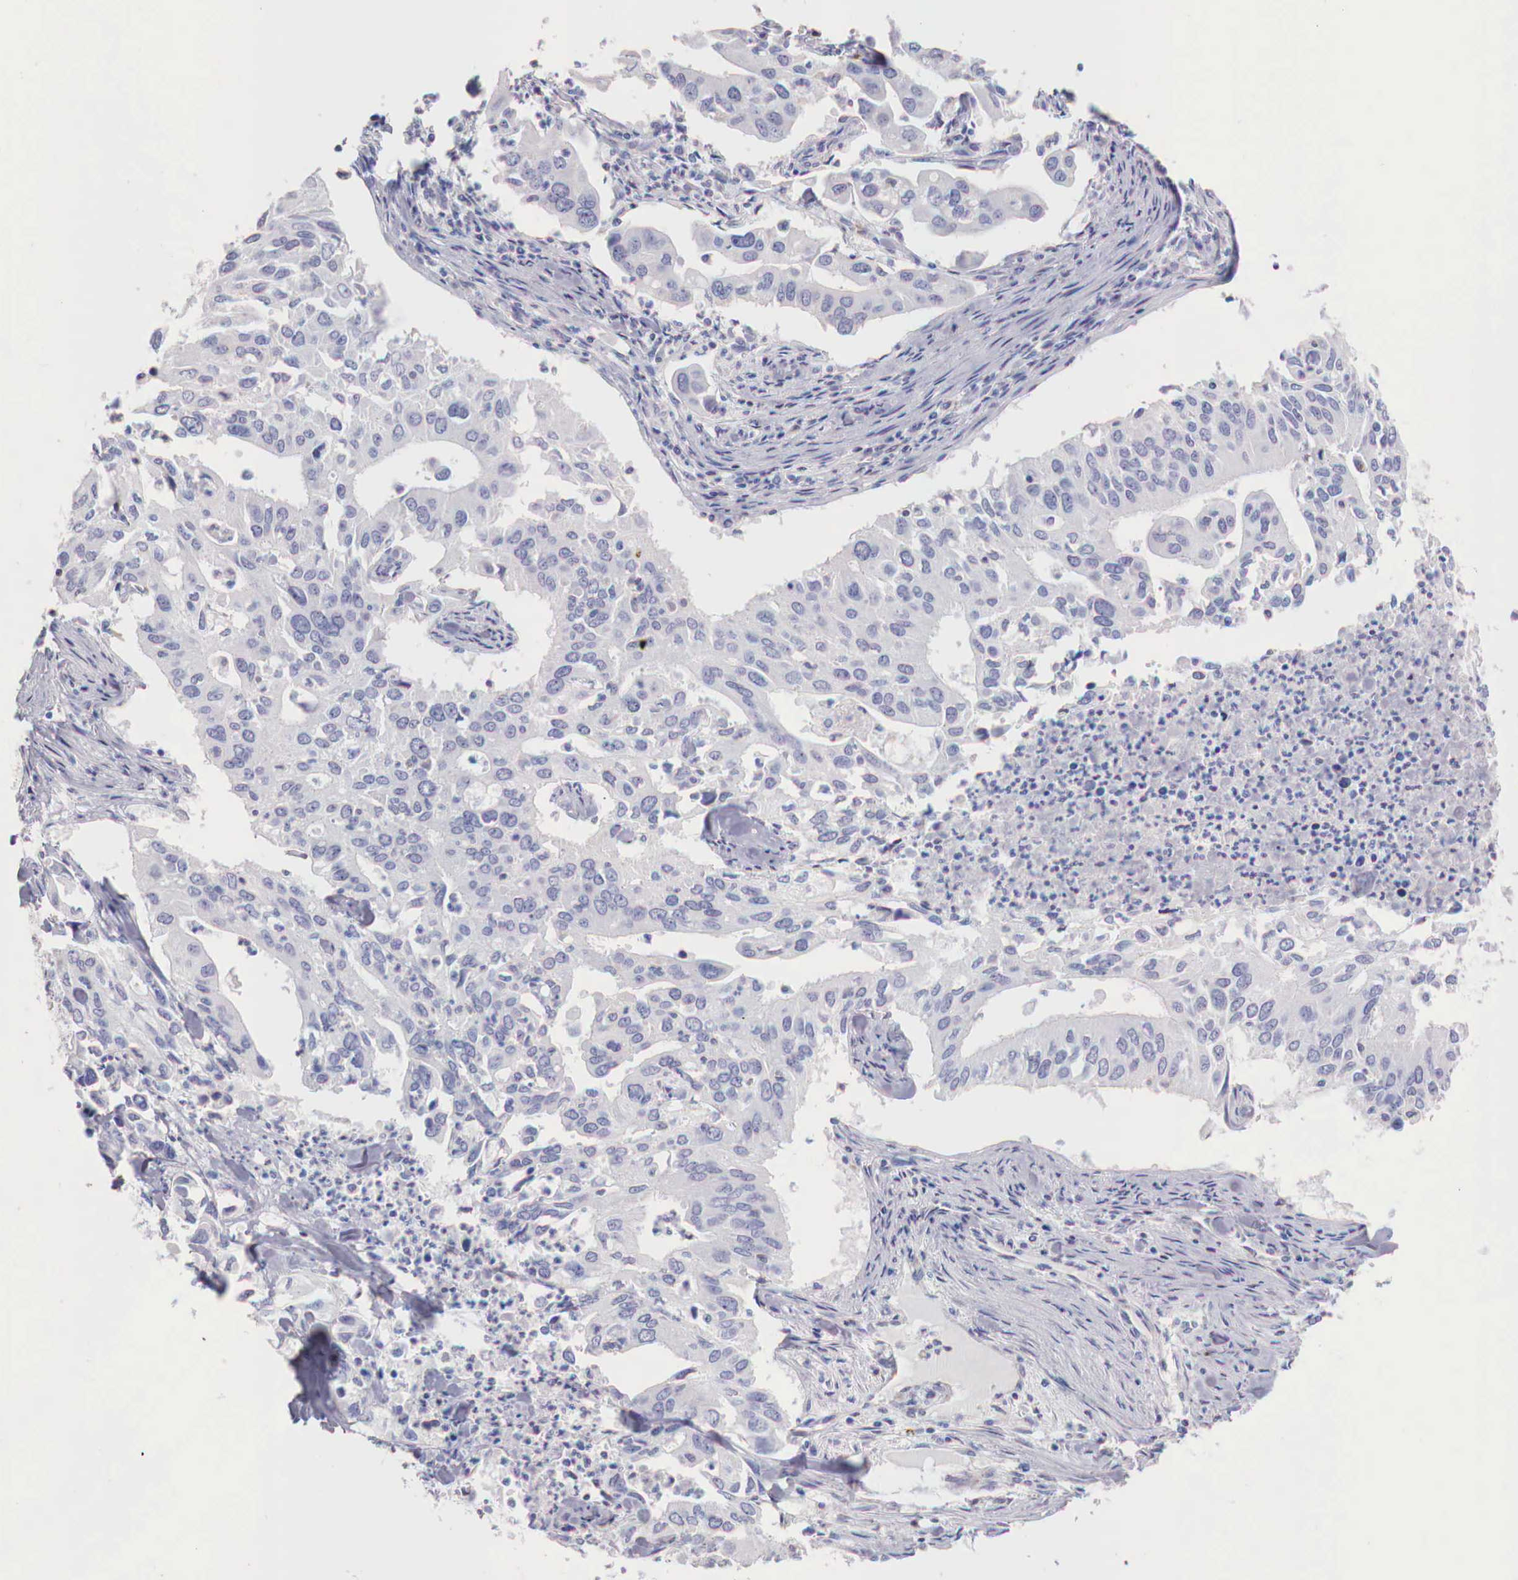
{"staining": {"intensity": "negative", "quantity": "none", "location": "none"}, "tissue": "lung cancer", "cell_type": "Tumor cells", "image_type": "cancer", "snomed": [{"axis": "morphology", "description": "Adenocarcinoma, NOS"}, {"axis": "topography", "description": "Lung"}], "caption": "Lung cancer stained for a protein using immunohistochemistry displays no positivity tumor cells.", "gene": "IDH3G", "patient": {"sex": "male", "age": 48}}